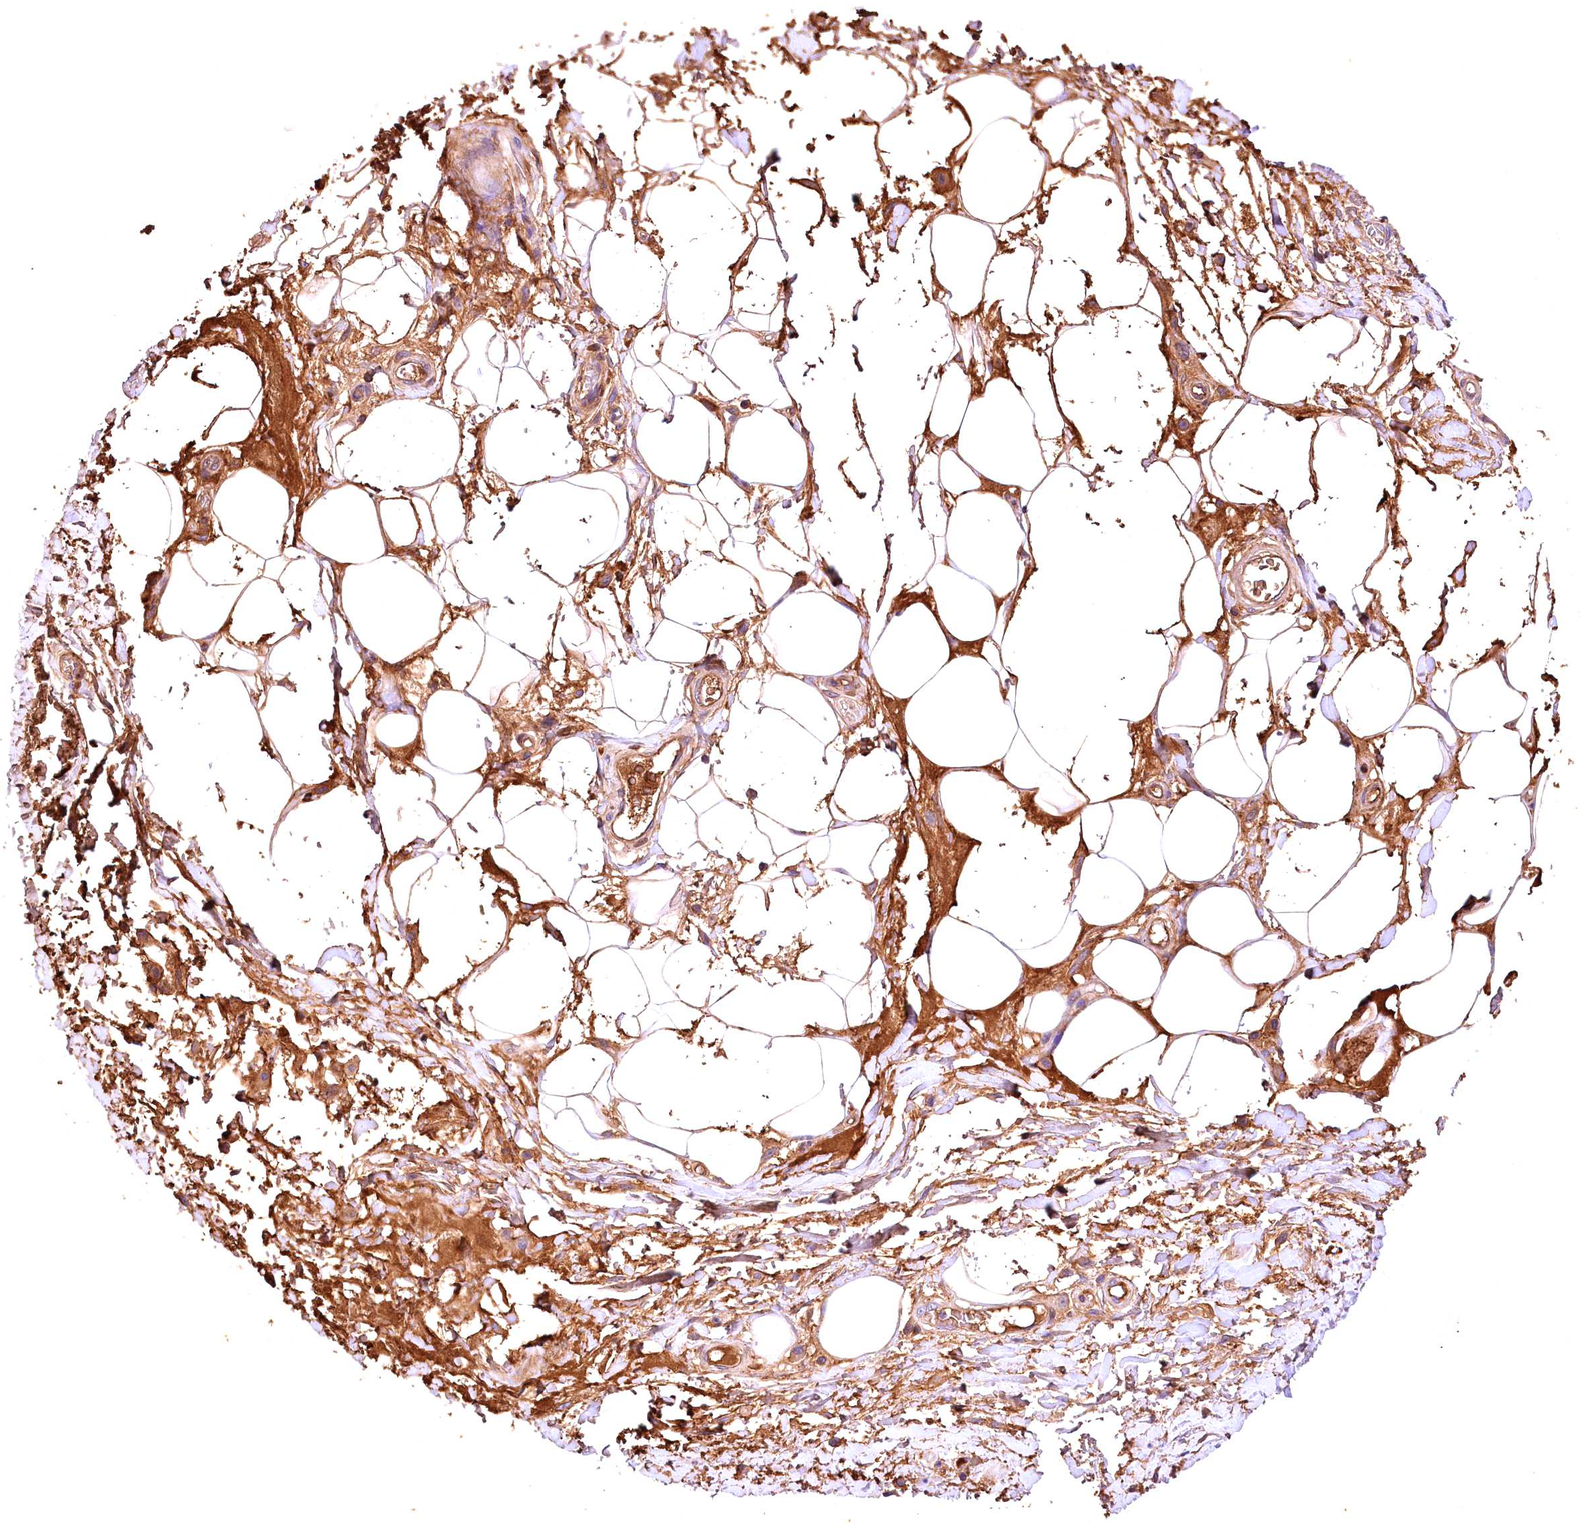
{"staining": {"intensity": "weak", "quantity": ">75%", "location": "cytoplasmic/membranous"}, "tissue": "adipose tissue", "cell_type": "Adipocytes", "image_type": "normal", "snomed": [{"axis": "morphology", "description": "Normal tissue, NOS"}, {"axis": "morphology", "description": "Adenocarcinoma, NOS"}, {"axis": "topography", "description": "Rectum"}, {"axis": "topography", "description": "Vagina"}, {"axis": "topography", "description": "Peripheral nerve tissue"}], "caption": "Adipocytes show weak cytoplasmic/membranous positivity in approximately >75% of cells in benign adipose tissue. The staining was performed using DAB (3,3'-diaminobenzidine), with brown indicating positive protein expression. Nuclei are stained blue with hematoxylin.", "gene": "PHAF1", "patient": {"sex": "female", "age": 71}}